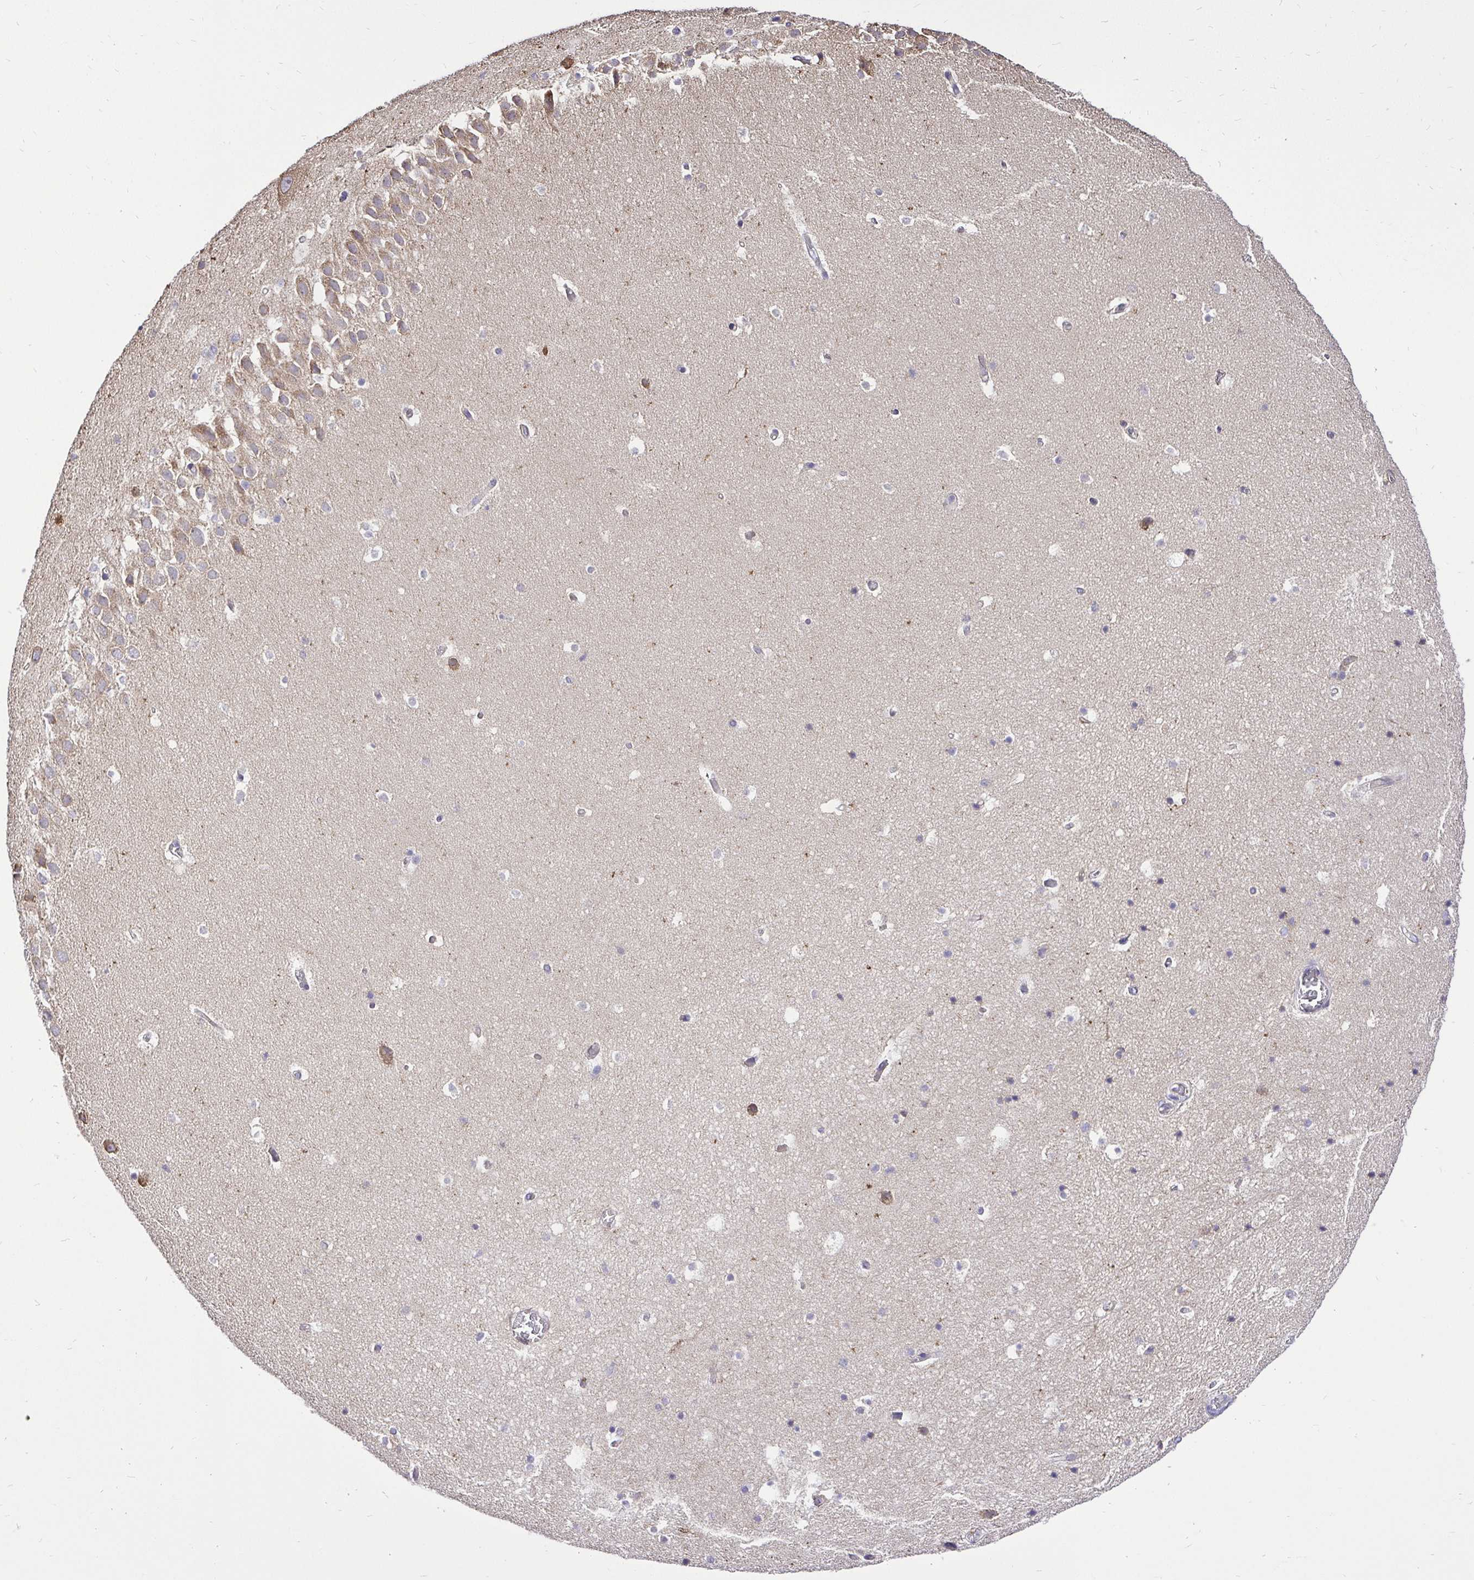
{"staining": {"intensity": "weak", "quantity": "<25%", "location": "cytoplasmic/membranous"}, "tissue": "hippocampus", "cell_type": "Glial cells", "image_type": "normal", "snomed": [{"axis": "morphology", "description": "Normal tissue, NOS"}, {"axis": "topography", "description": "Hippocampus"}], "caption": "Benign hippocampus was stained to show a protein in brown. There is no significant expression in glial cells. Brightfield microscopy of IHC stained with DAB (brown) and hematoxylin (blue), captured at high magnification.", "gene": "CCDC122", "patient": {"sex": "male", "age": 26}}